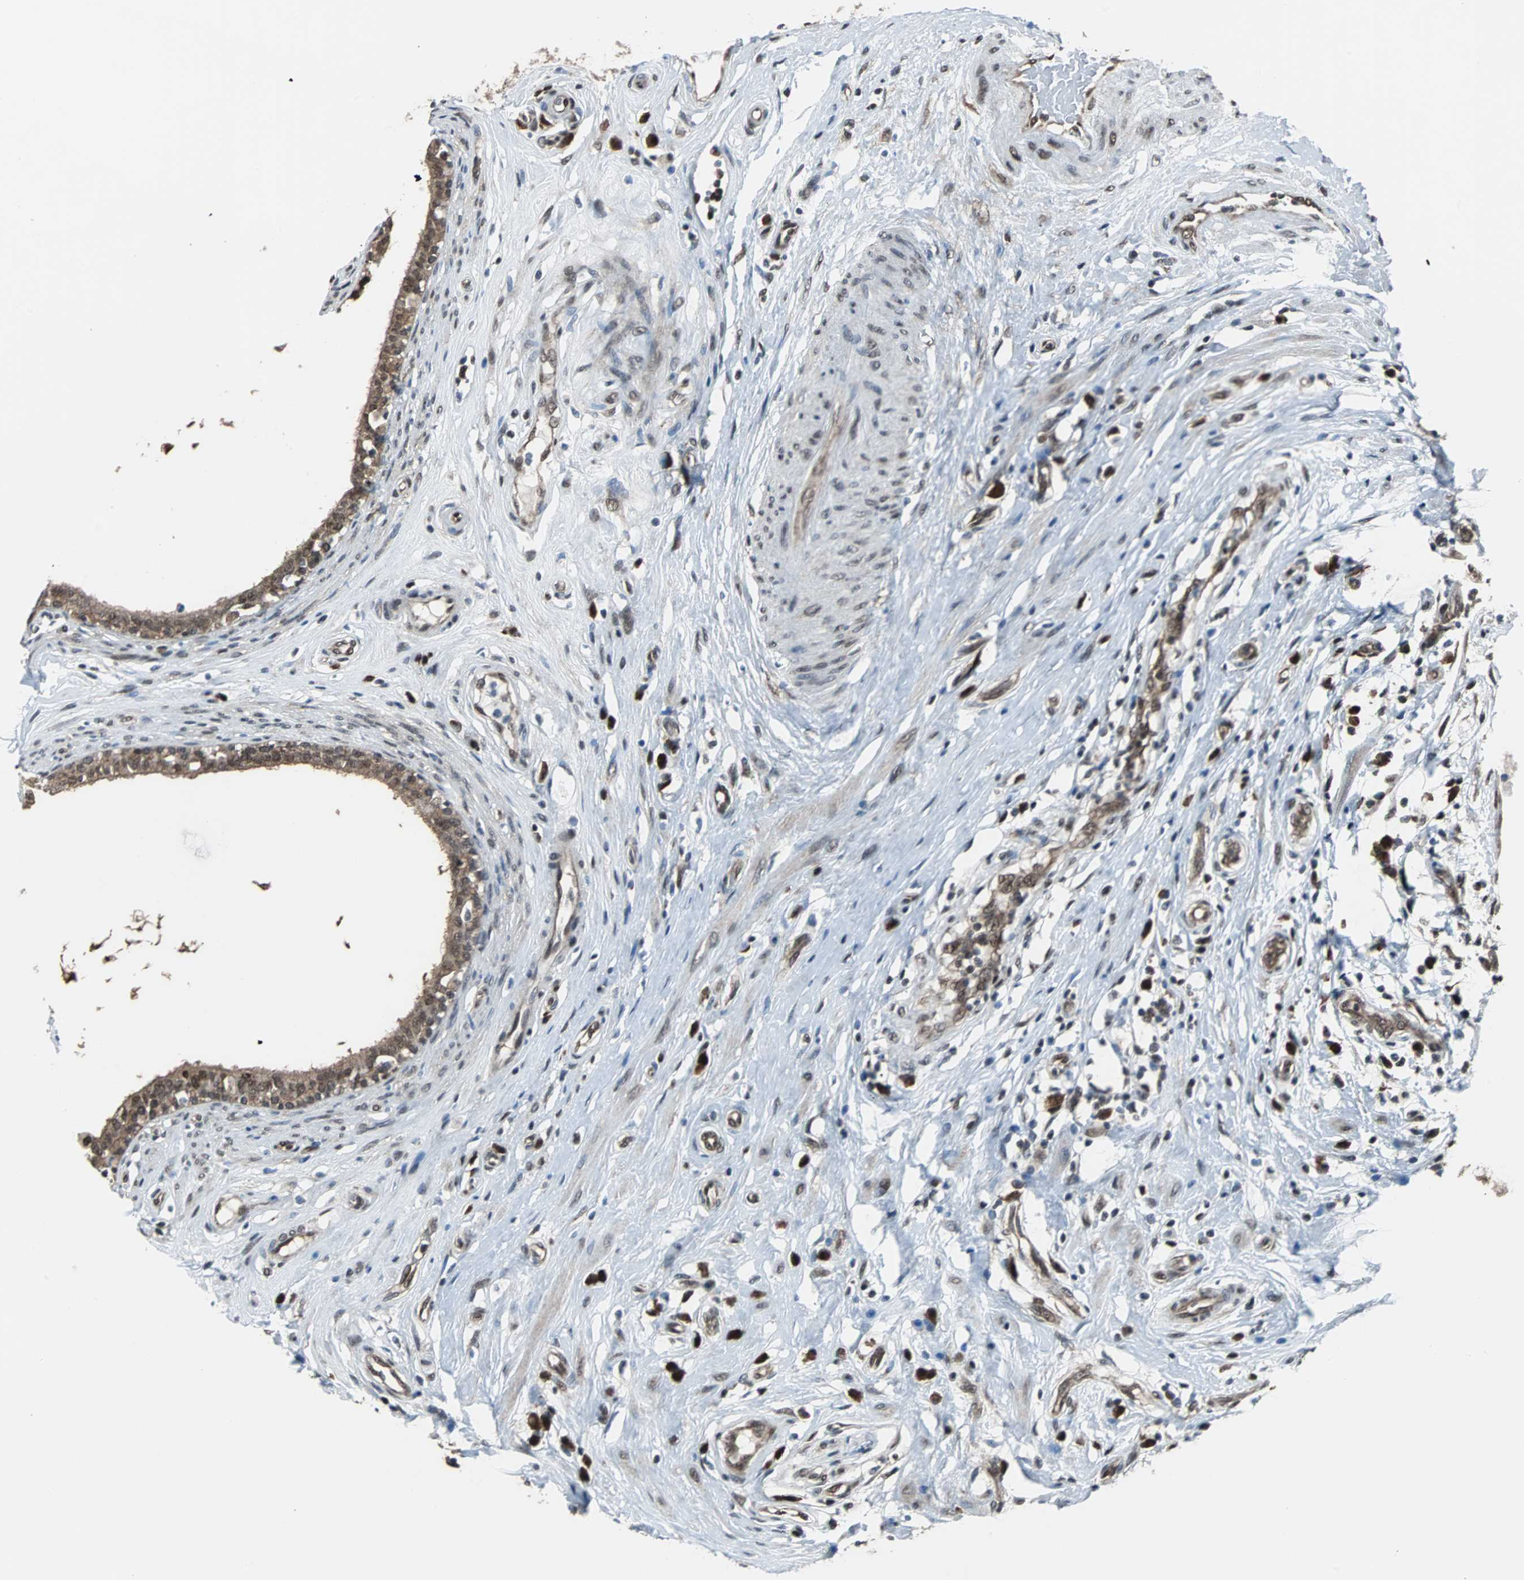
{"staining": {"intensity": "strong", "quantity": ">75%", "location": "cytoplasmic/membranous,nuclear"}, "tissue": "epididymis", "cell_type": "Glandular cells", "image_type": "normal", "snomed": [{"axis": "morphology", "description": "Normal tissue, NOS"}, {"axis": "morphology", "description": "Inflammation, NOS"}, {"axis": "topography", "description": "Epididymis"}], "caption": "Protein expression analysis of unremarkable epididymis displays strong cytoplasmic/membranous,nuclear positivity in about >75% of glandular cells.", "gene": "VCP", "patient": {"sex": "male", "age": 84}}